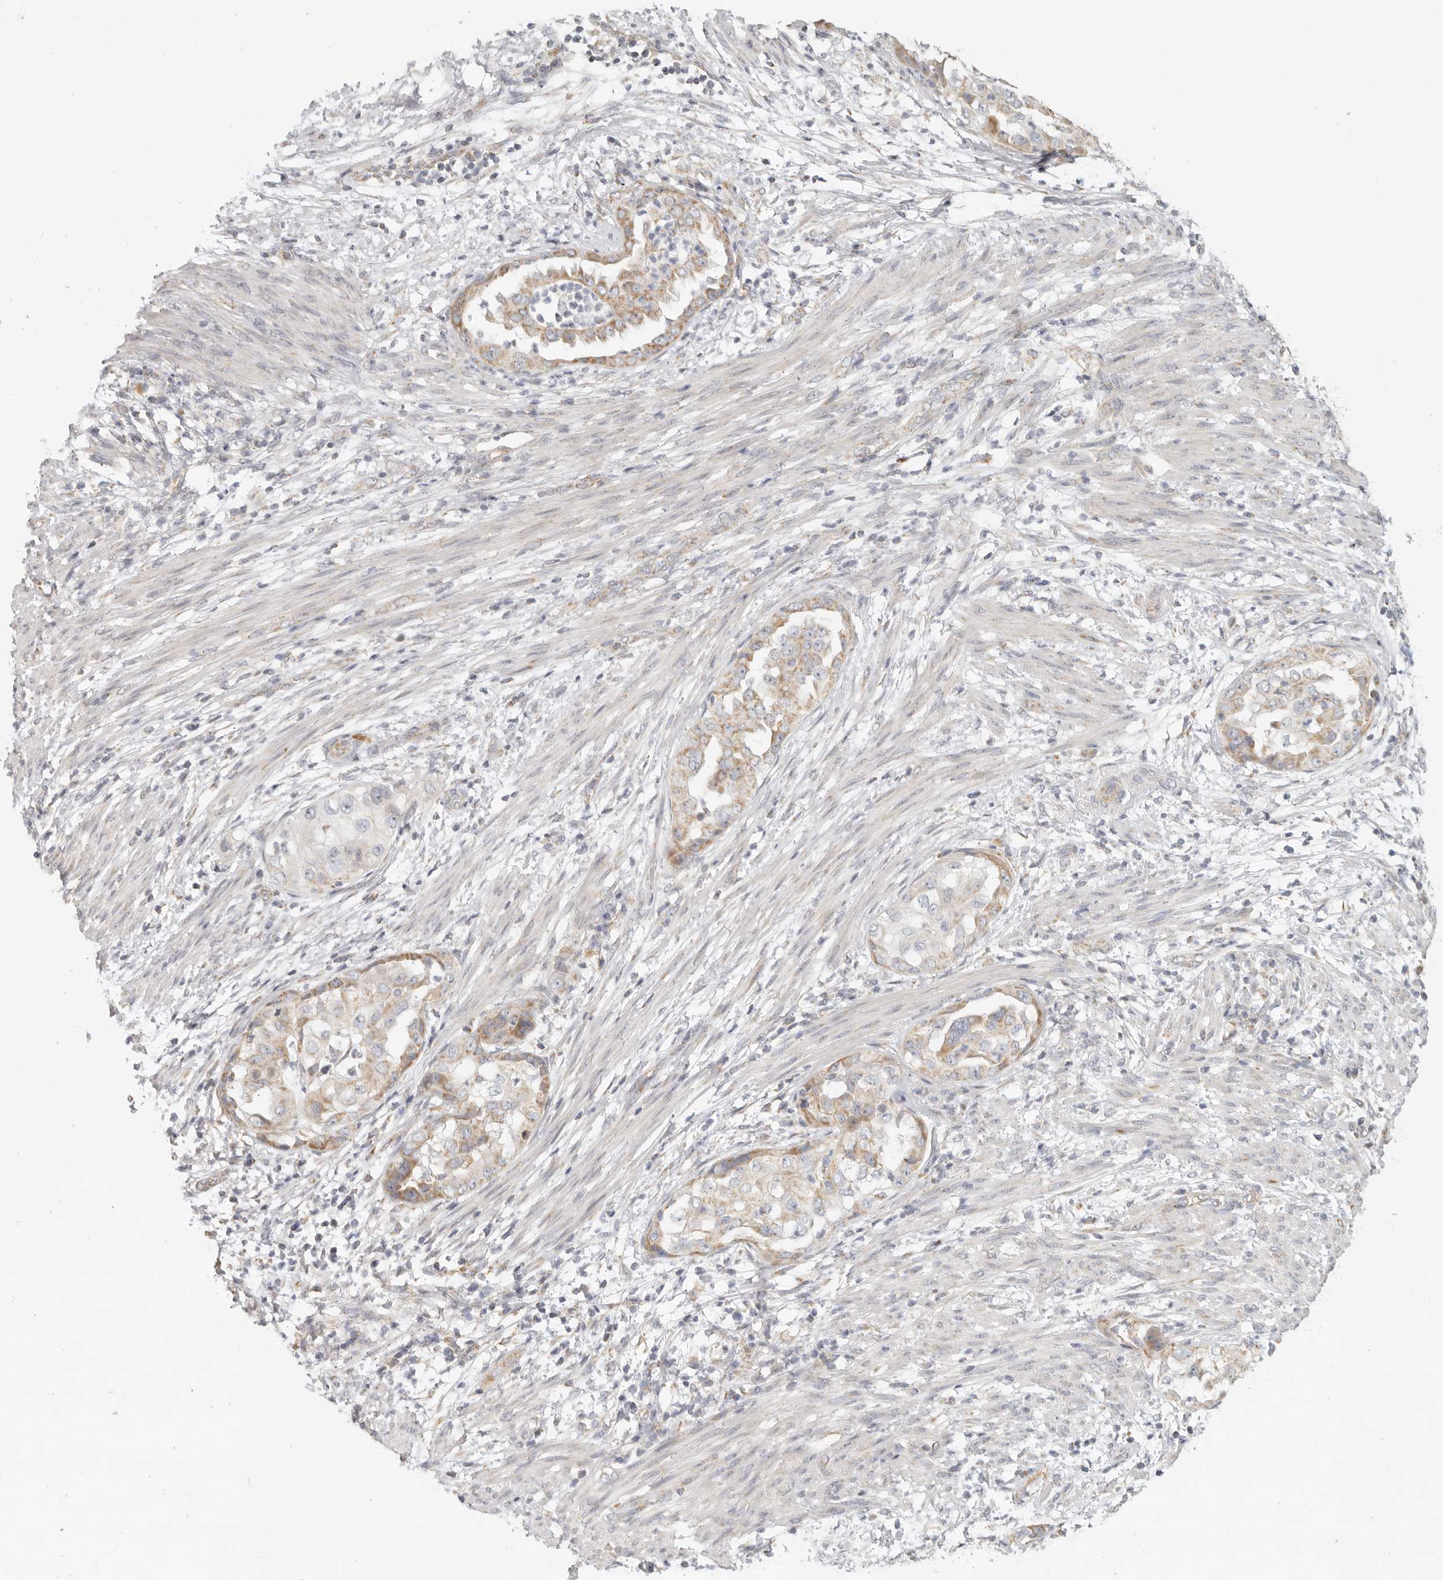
{"staining": {"intensity": "moderate", "quantity": ">75%", "location": "cytoplasmic/membranous"}, "tissue": "endometrial cancer", "cell_type": "Tumor cells", "image_type": "cancer", "snomed": [{"axis": "morphology", "description": "Adenocarcinoma, NOS"}, {"axis": "topography", "description": "Endometrium"}], "caption": "Tumor cells reveal medium levels of moderate cytoplasmic/membranous positivity in about >75% of cells in endometrial cancer.", "gene": "KDF1", "patient": {"sex": "female", "age": 85}}